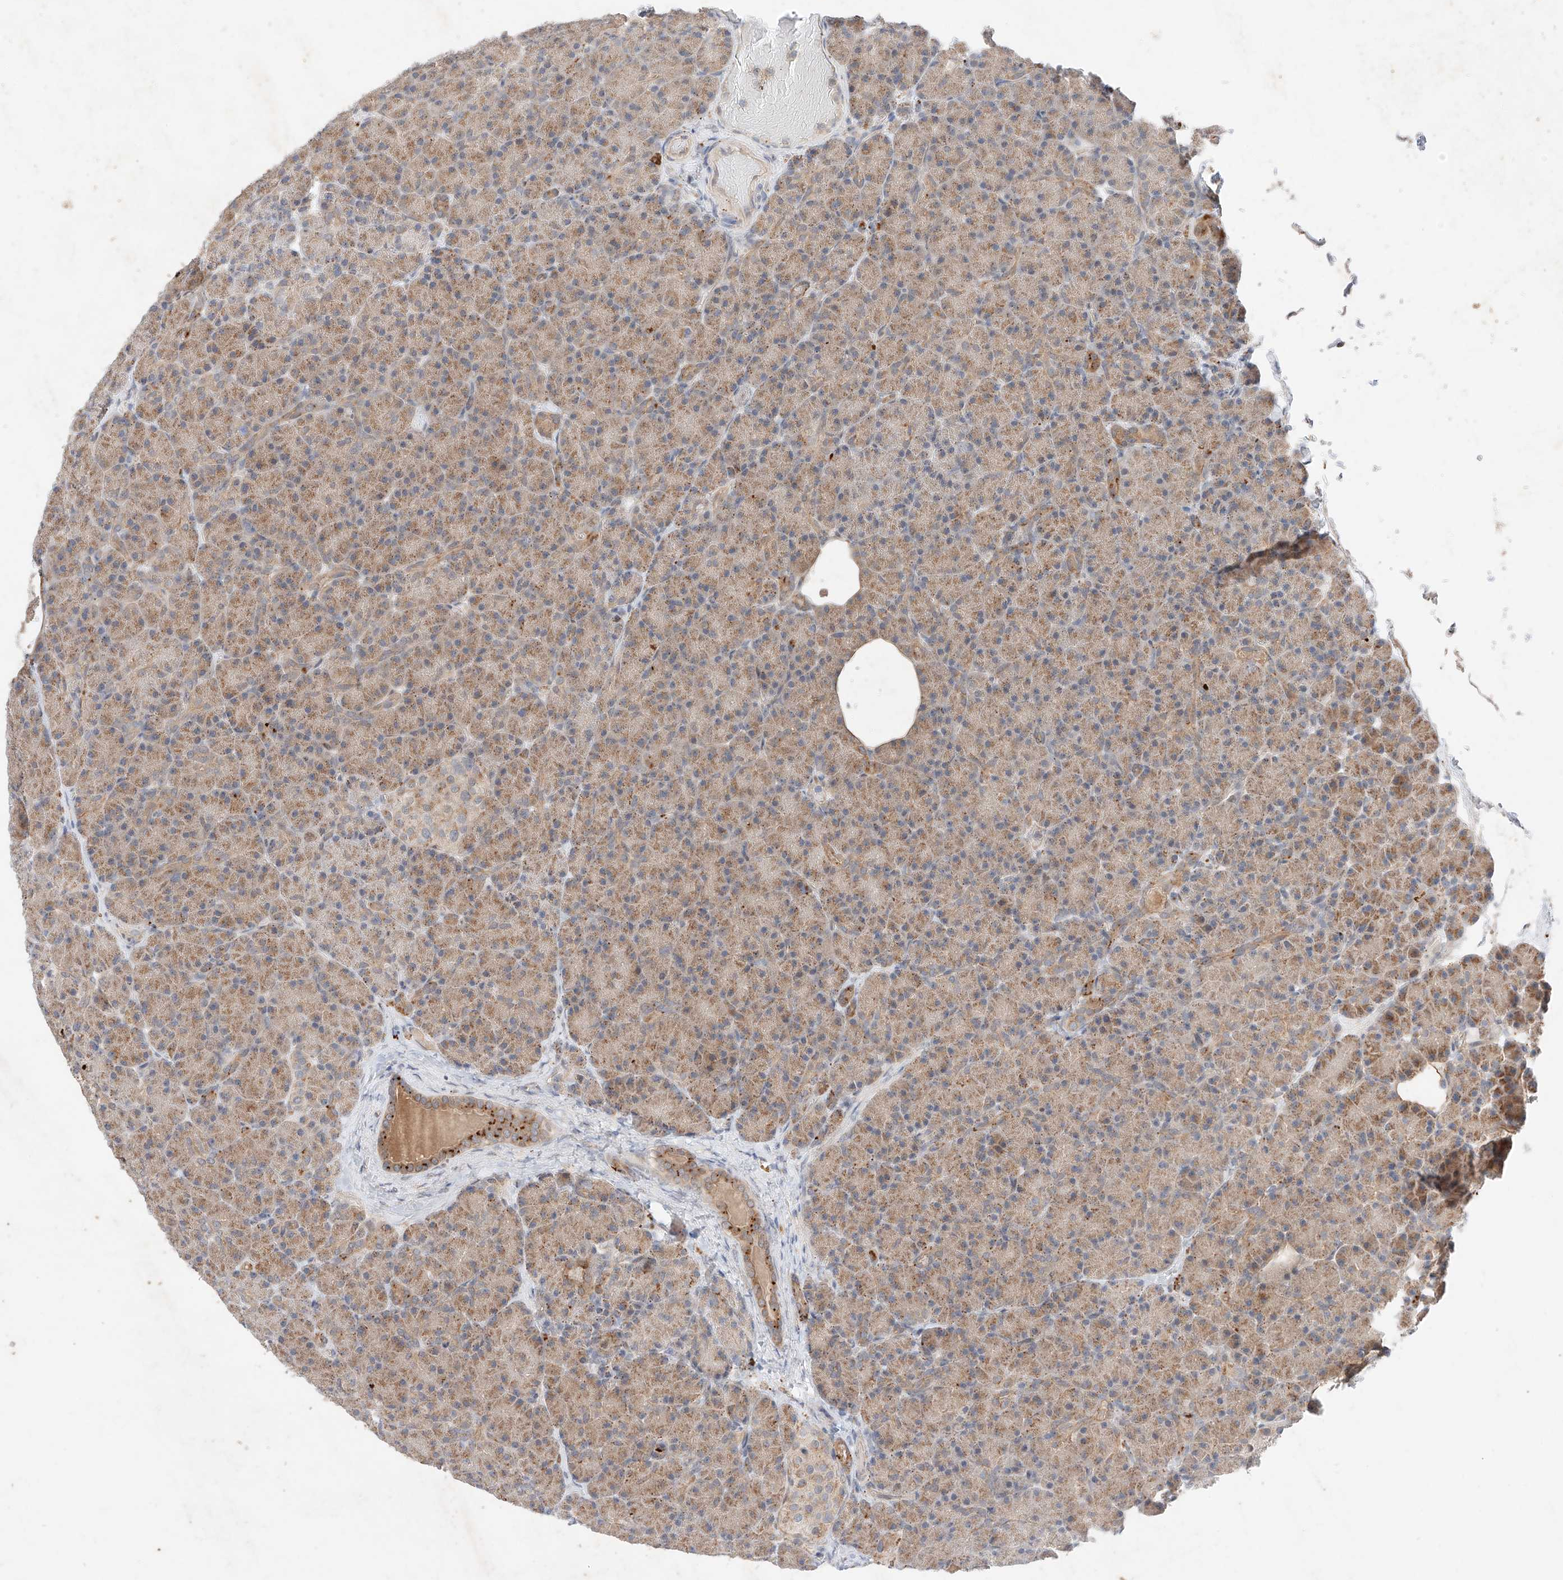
{"staining": {"intensity": "moderate", "quantity": ">75%", "location": "cytoplasmic/membranous"}, "tissue": "pancreas", "cell_type": "Exocrine glandular cells", "image_type": "normal", "snomed": [{"axis": "morphology", "description": "Normal tissue, NOS"}, {"axis": "topography", "description": "Pancreas"}], "caption": "High-magnification brightfield microscopy of normal pancreas stained with DAB (3,3'-diaminobenzidine) (brown) and counterstained with hematoxylin (blue). exocrine glandular cells exhibit moderate cytoplasmic/membranous positivity is seen in approximately>75% of cells.", "gene": "GCNT1", "patient": {"sex": "female", "age": 43}}